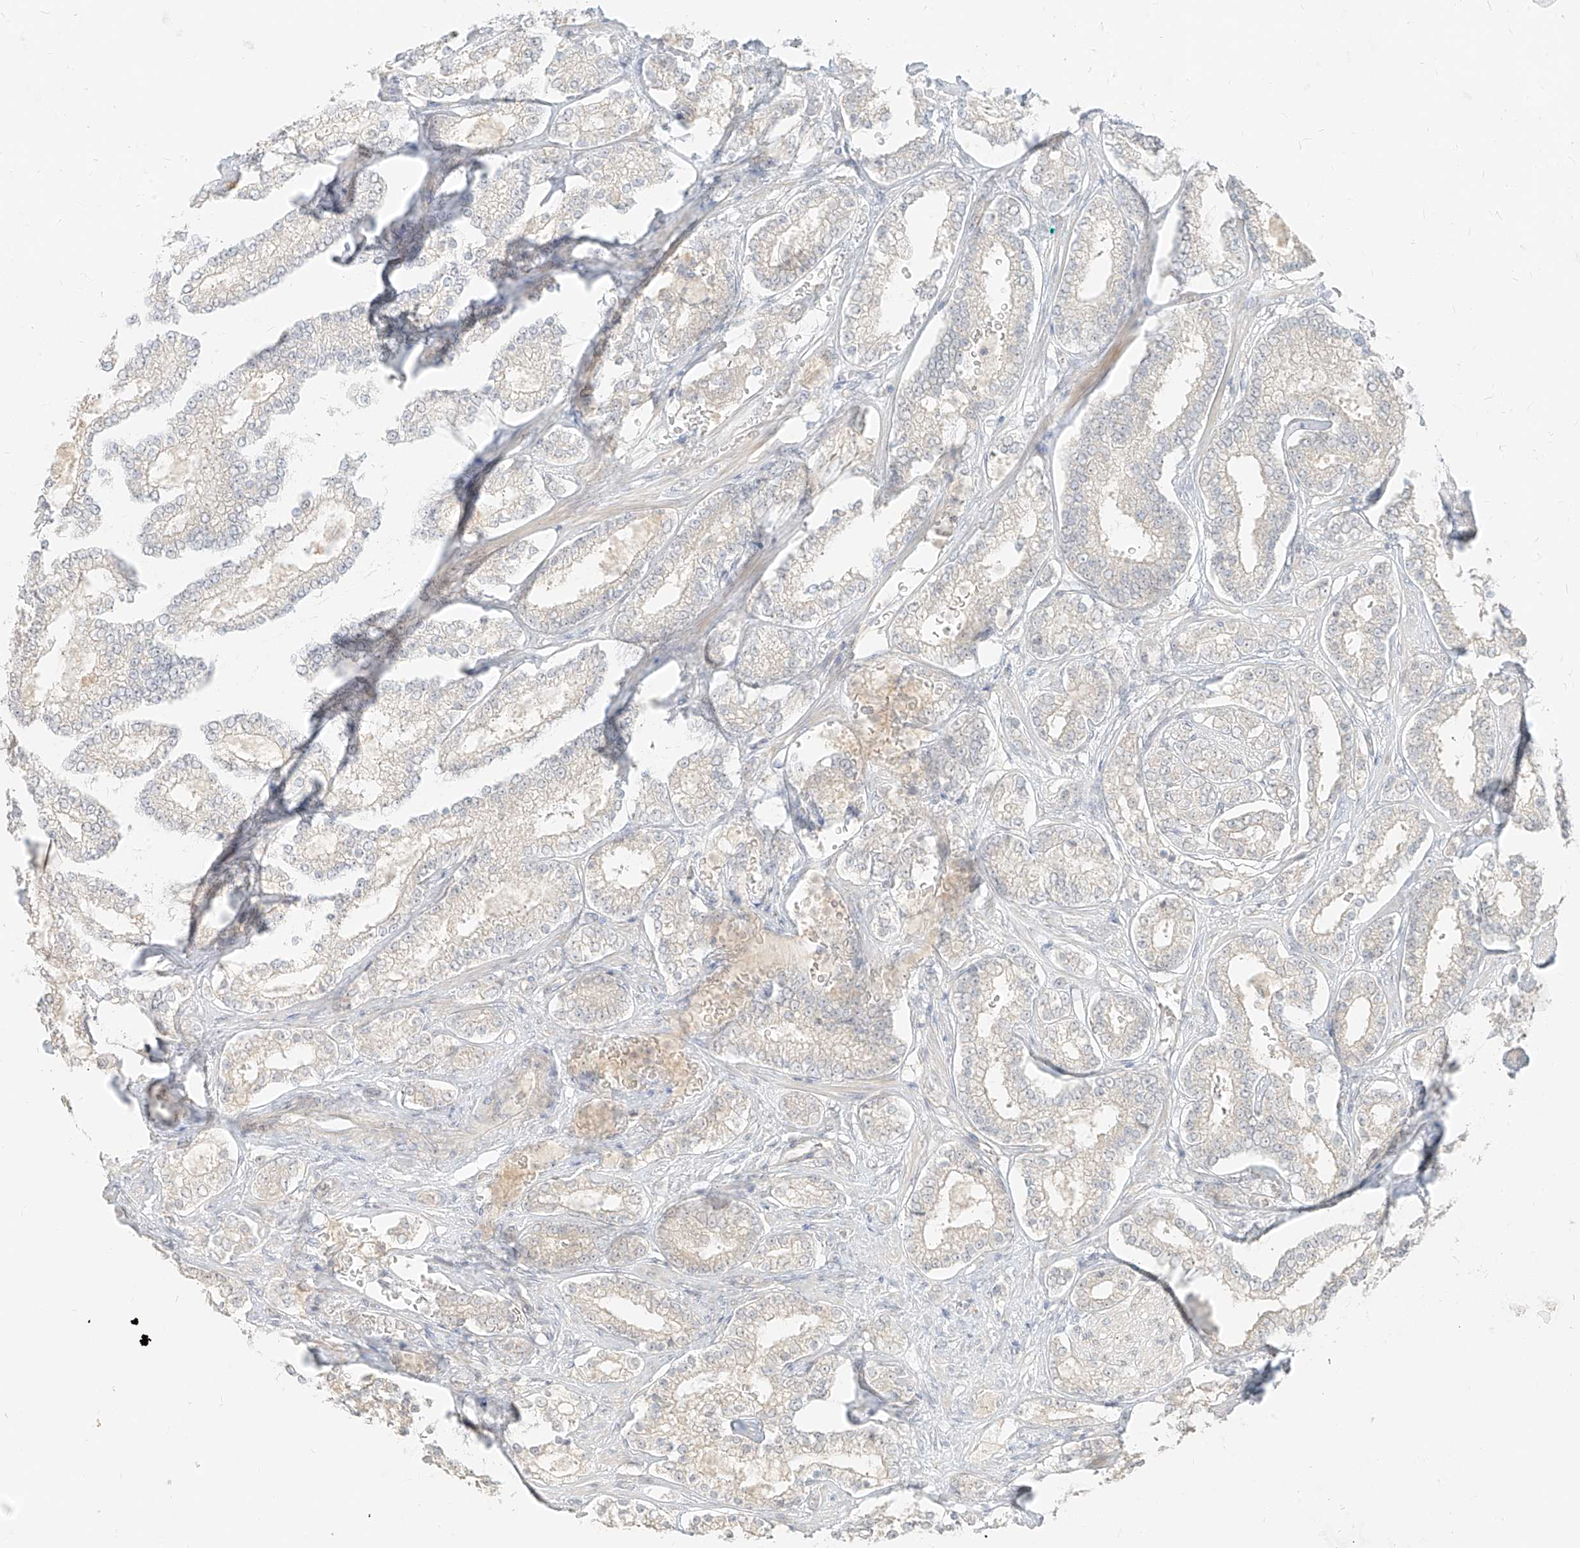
{"staining": {"intensity": "negative", "quantity": "none", "location": "none"}, "tissue": "prostate cancer", "cell_type": "Tumor cells", "image_type": "cancer", "snomed": [{"axis": "morphology", "description": "Normal tissue, NOS"}, {"axis": "morphology", "description": "Adenocarcinoma, High grade"}, {"axis": "topography", "description": "Prostate"}], "caption": "DAB (3,3'-diaminobenzidine) immunohistochemical staining of high-grade adenocarcinoma (prostate) shows no significant positivity in tumor cells.", "gene": "LIPT1", "patient": {"sex": "male", "age": 83}}